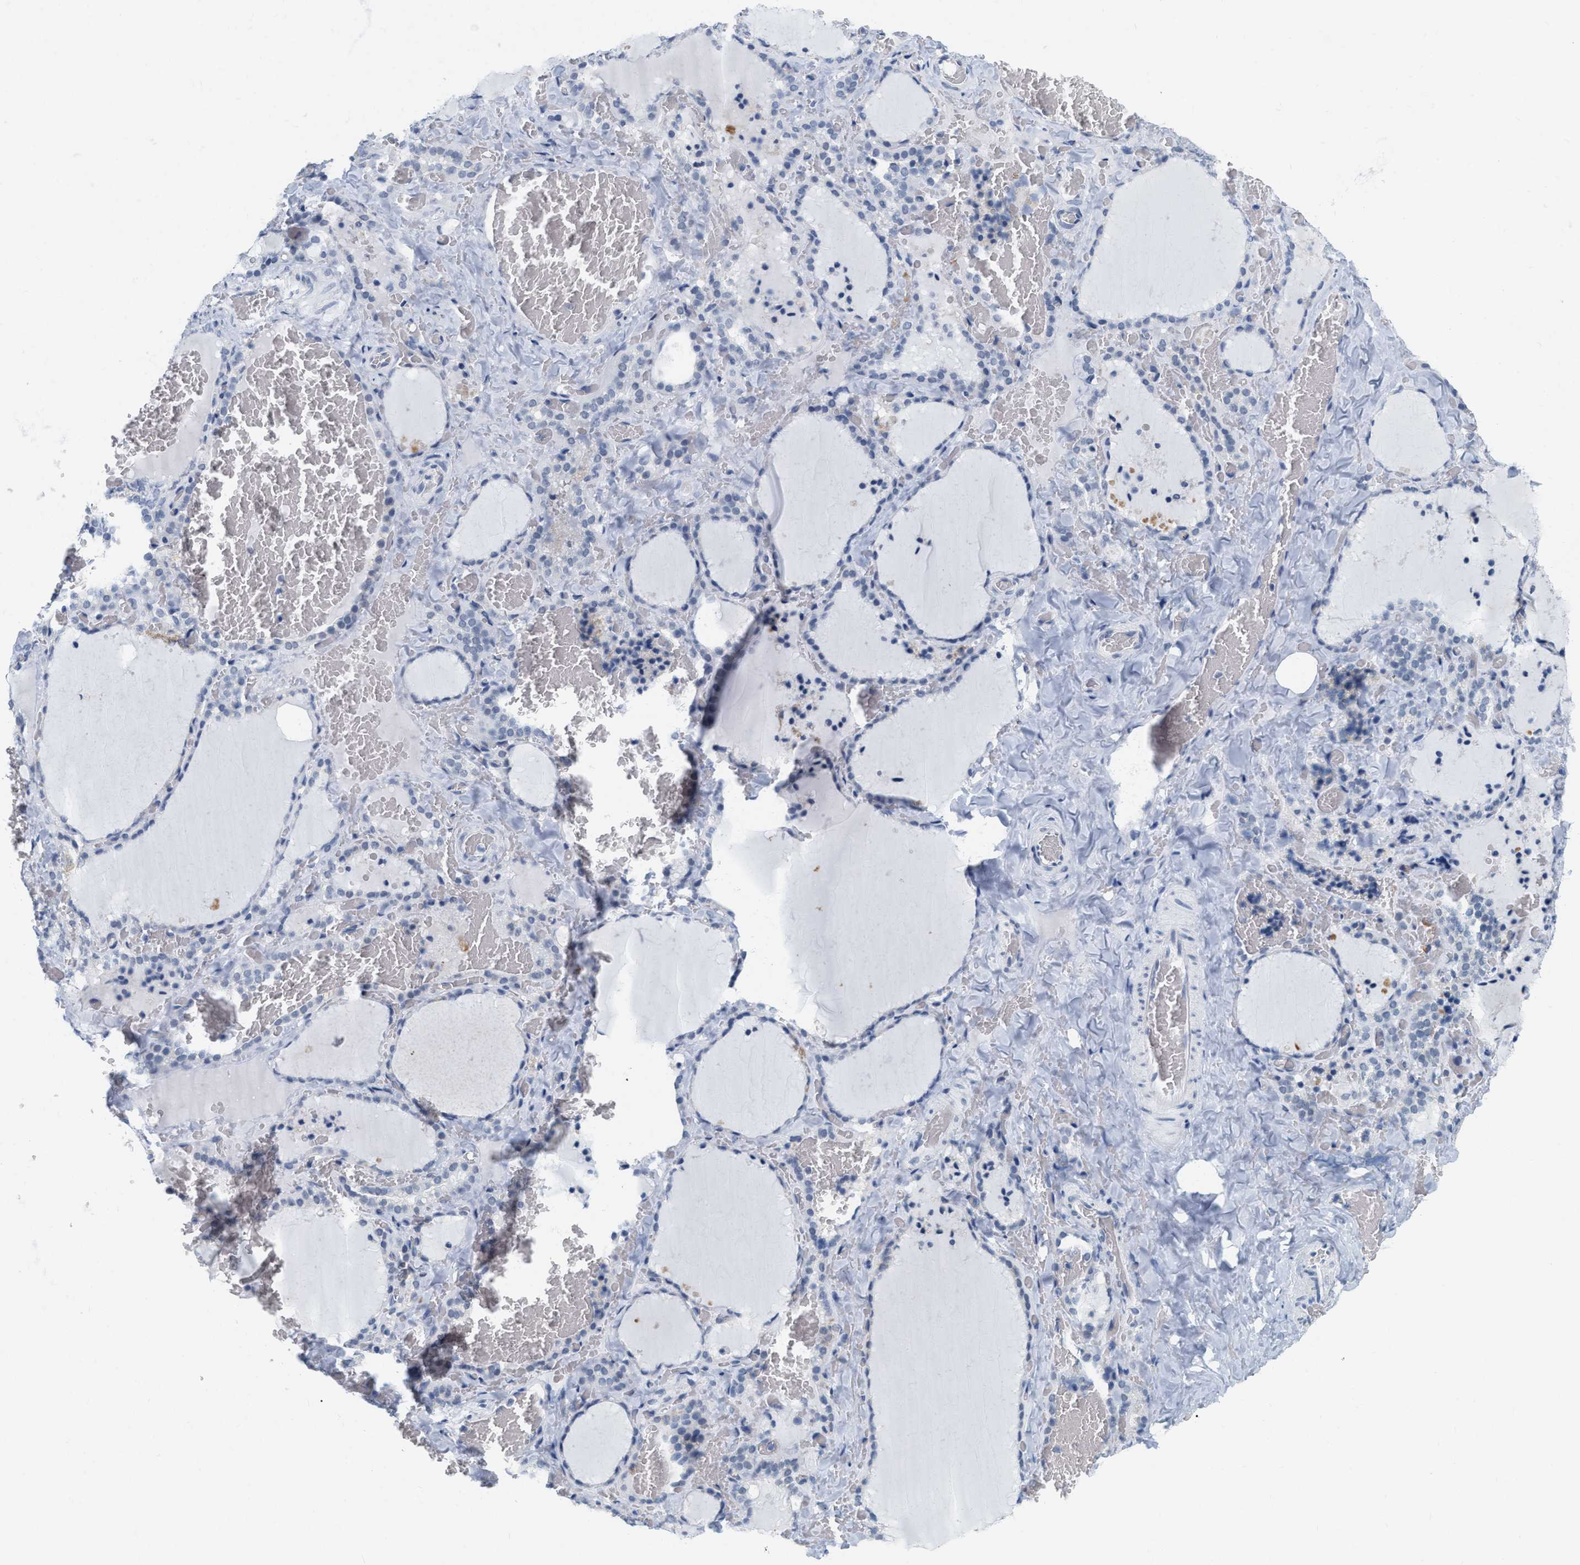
{"staining": {"intensity": "negative", "quantity": "none", "location": "none"}, "tissue": "thyroid gland", "cell_type": "Glandular cells", "image_type": "normal", "snomed": [{"axis": "morphology", "description": "Normal tissue, NOS"}, {"axis": "topography", "description": "Thyroid gland"}], "caption": "DAB (3,3'-diaminobenzidine) immunohistochemical staining of normal human thyroid gland shows no significant staining in glandular cells. (Stains: DAB IHC with hematoxylin counter stain, Microscopy: brightfield microscopy at high magnification).", "gene": "XIRP1", "patient": {"sex": "female", "age": 22}}